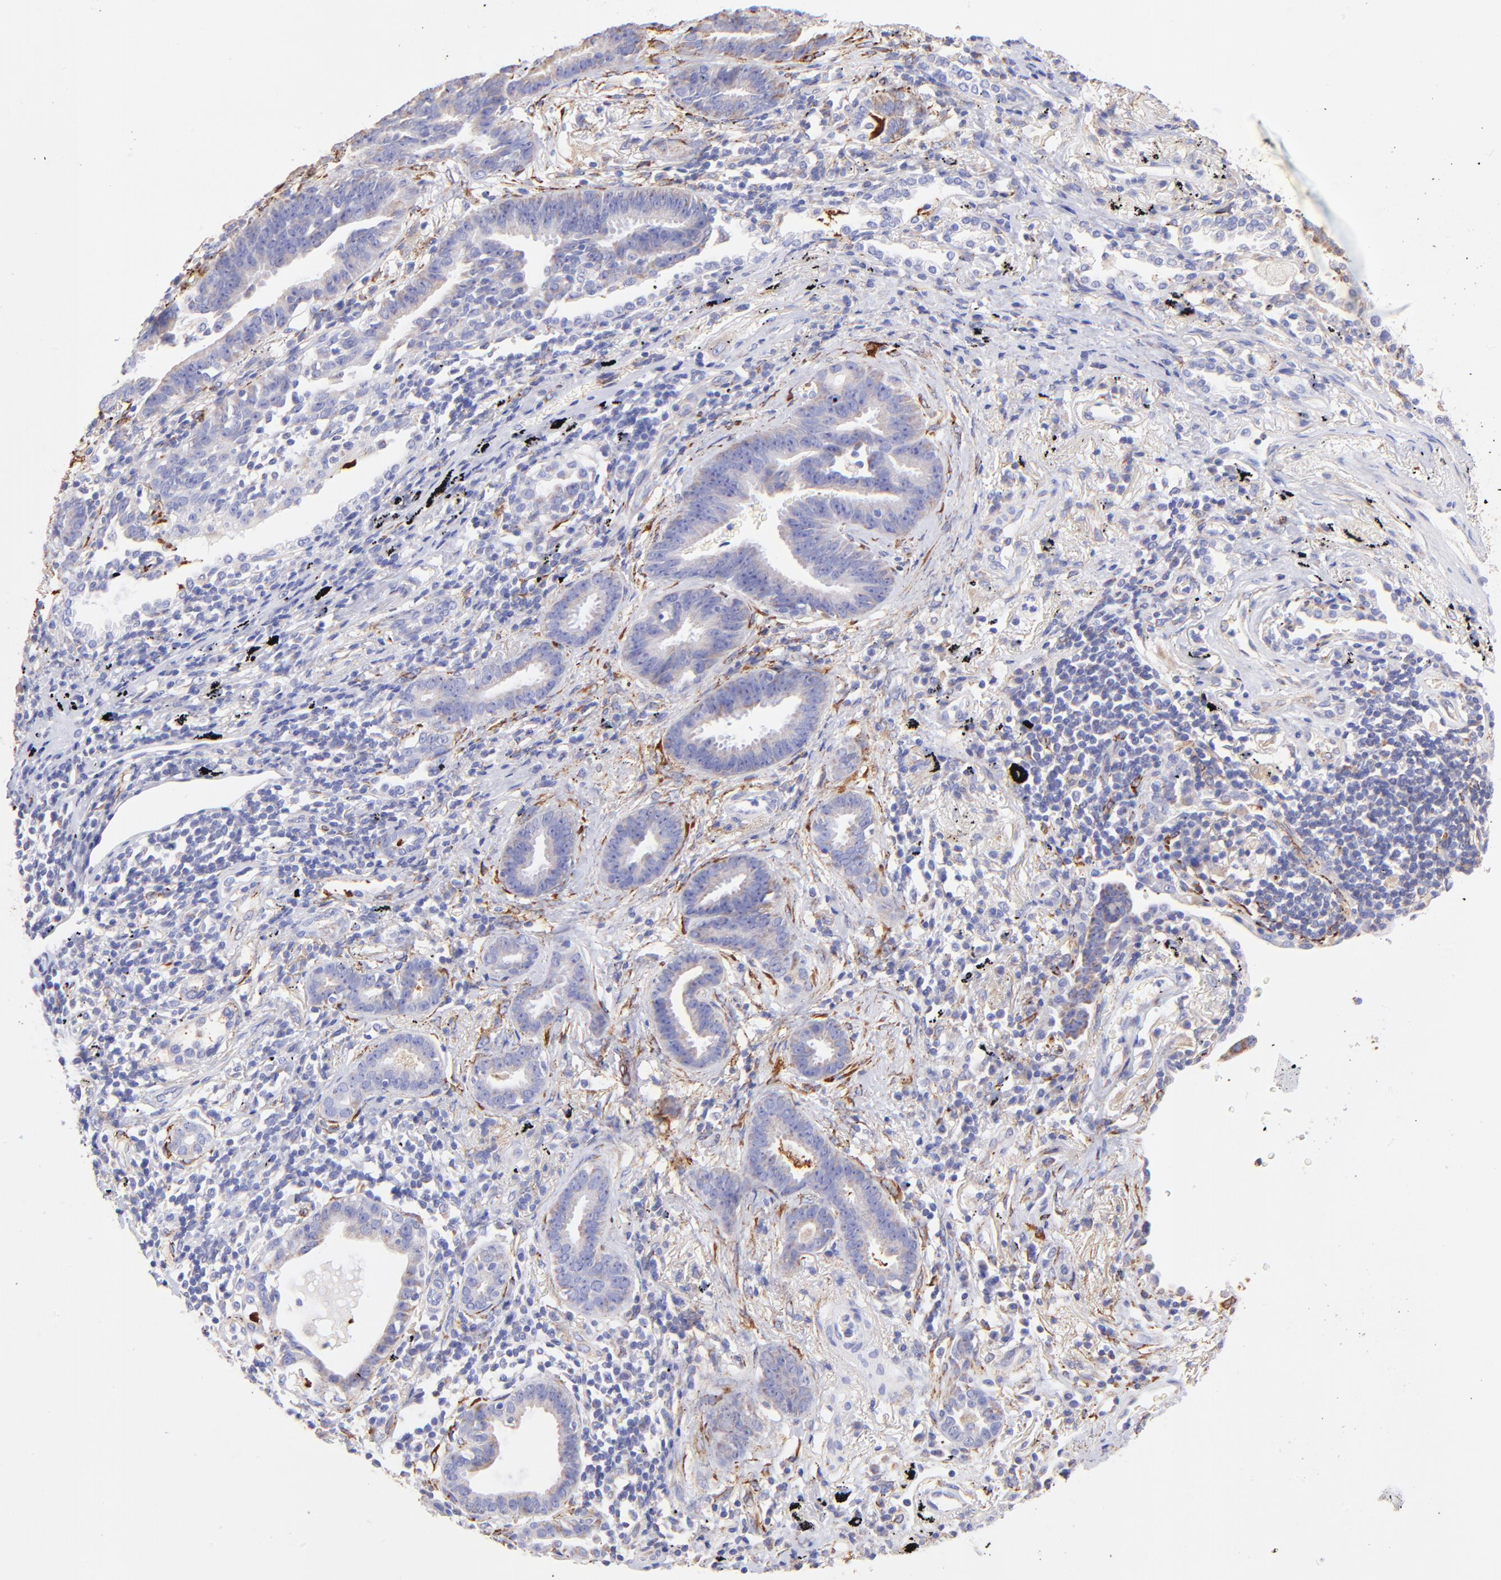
{"staining": {"intensity": "weak", "quantity": "25%-75%", "location": "cytoplasmic/membranous"}, "tissue": "lung cancer", "cell_type": "Tumor cells", "image_type": "cancer", "snomed": [{"axis": "morphology", "description": "Adenocarcinoma, NOS"}, {"axis": "topography", "description": "Lung"}], "caption": "A low amount of weak cytoplasmic/membranous staining is seen in about 25%-75% of tumor cells in lung cancer (adenocarcinoma) tissue. Immunohistochemistry (ihc) stains the protein in brown and the nuclei are stained blue.", "gene": "SPARC", "patient": {"sex": "female", "age": 64}}